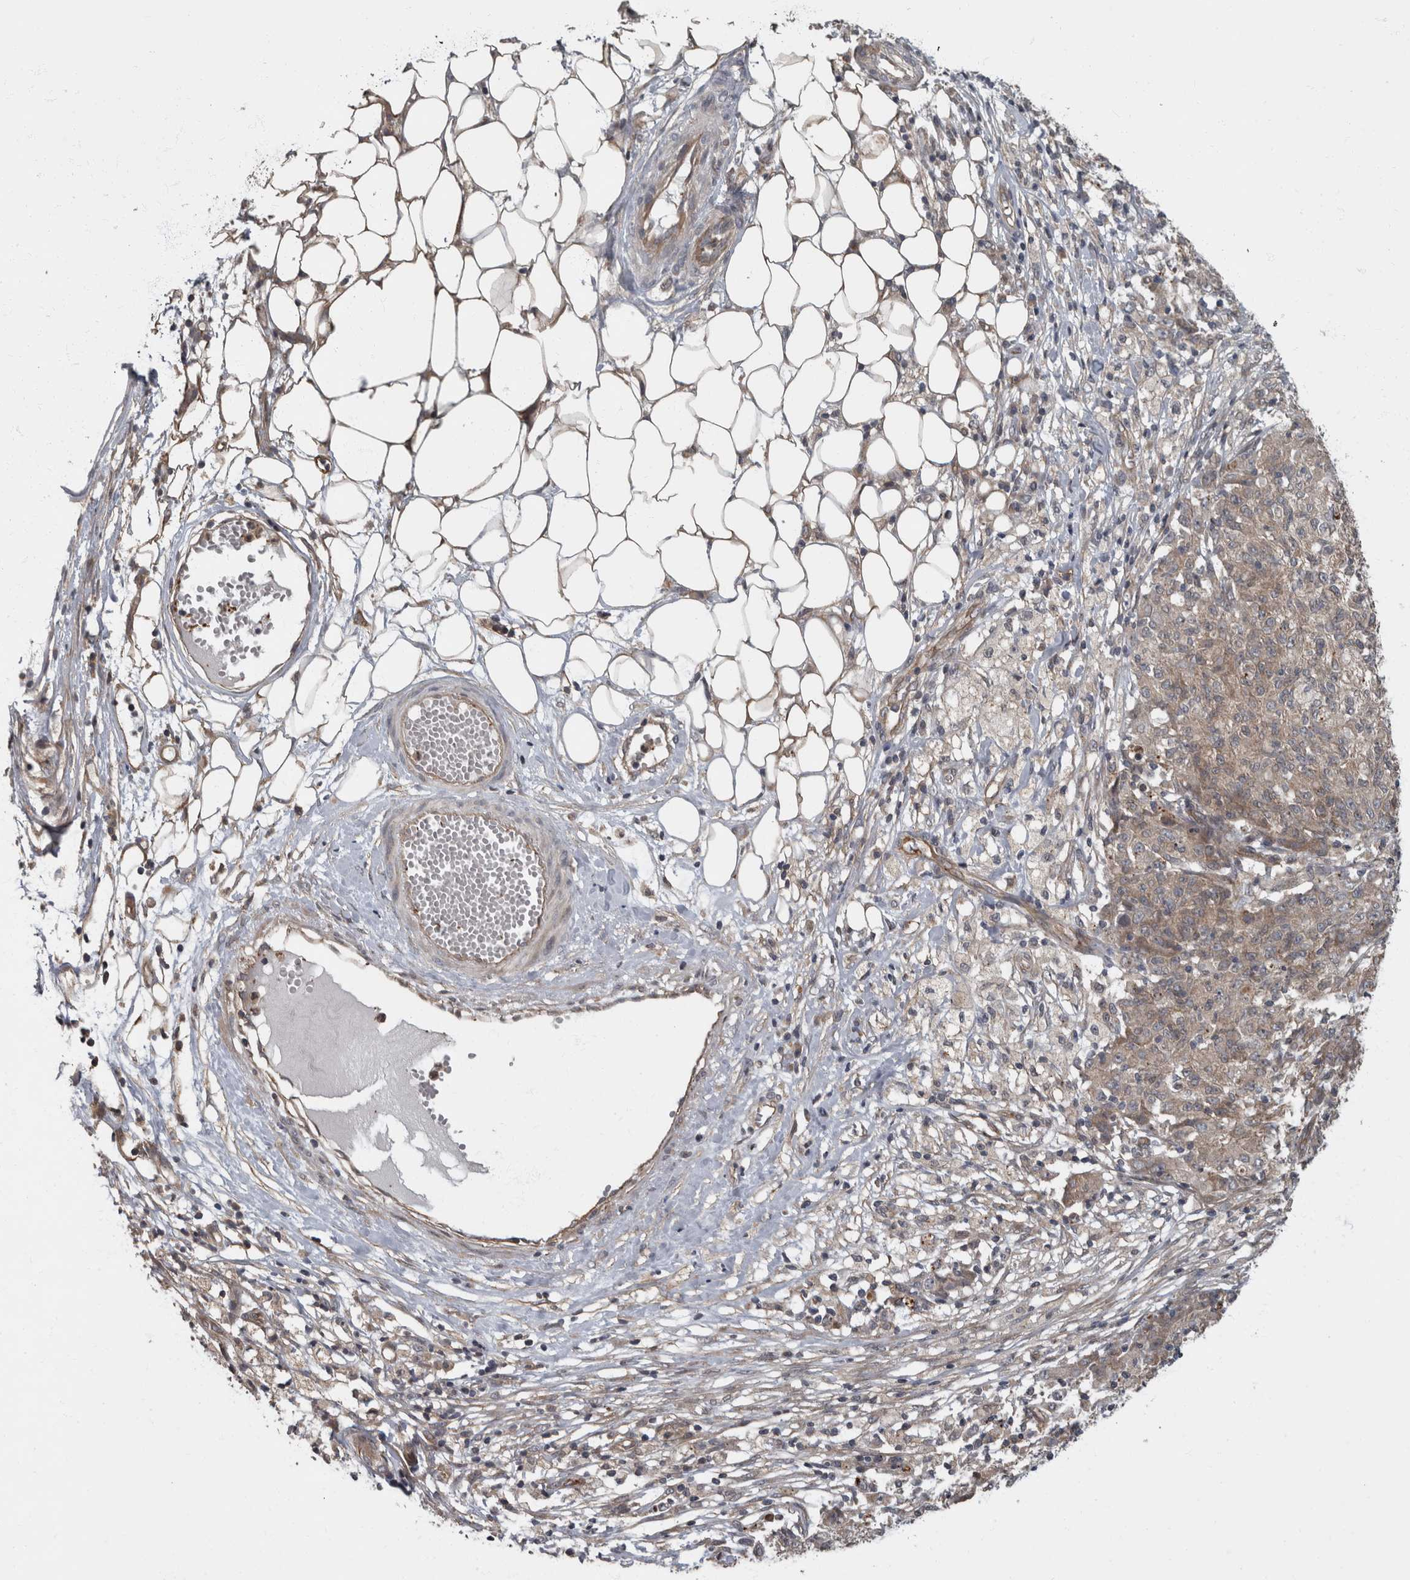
{"staining": {"intensity": "weak", "quantity": "<25%", "location": "cytoplasmic/membranous"}, "tissue": "ovarian cancer", "cell_type": "Tumor cells", "image_type": "cancer", "snomed": [{"axis": "morphology", "description": "Carcinoma, endometroid"}, {"axis": "topography", "description": "Ovary"}], "caption": "Immunohistochemical staining of ovarian cancer exhibits no significant expression in tumor cells.", "gene": "VEGFD", "patient": {"sex": "female", "age": 42}}